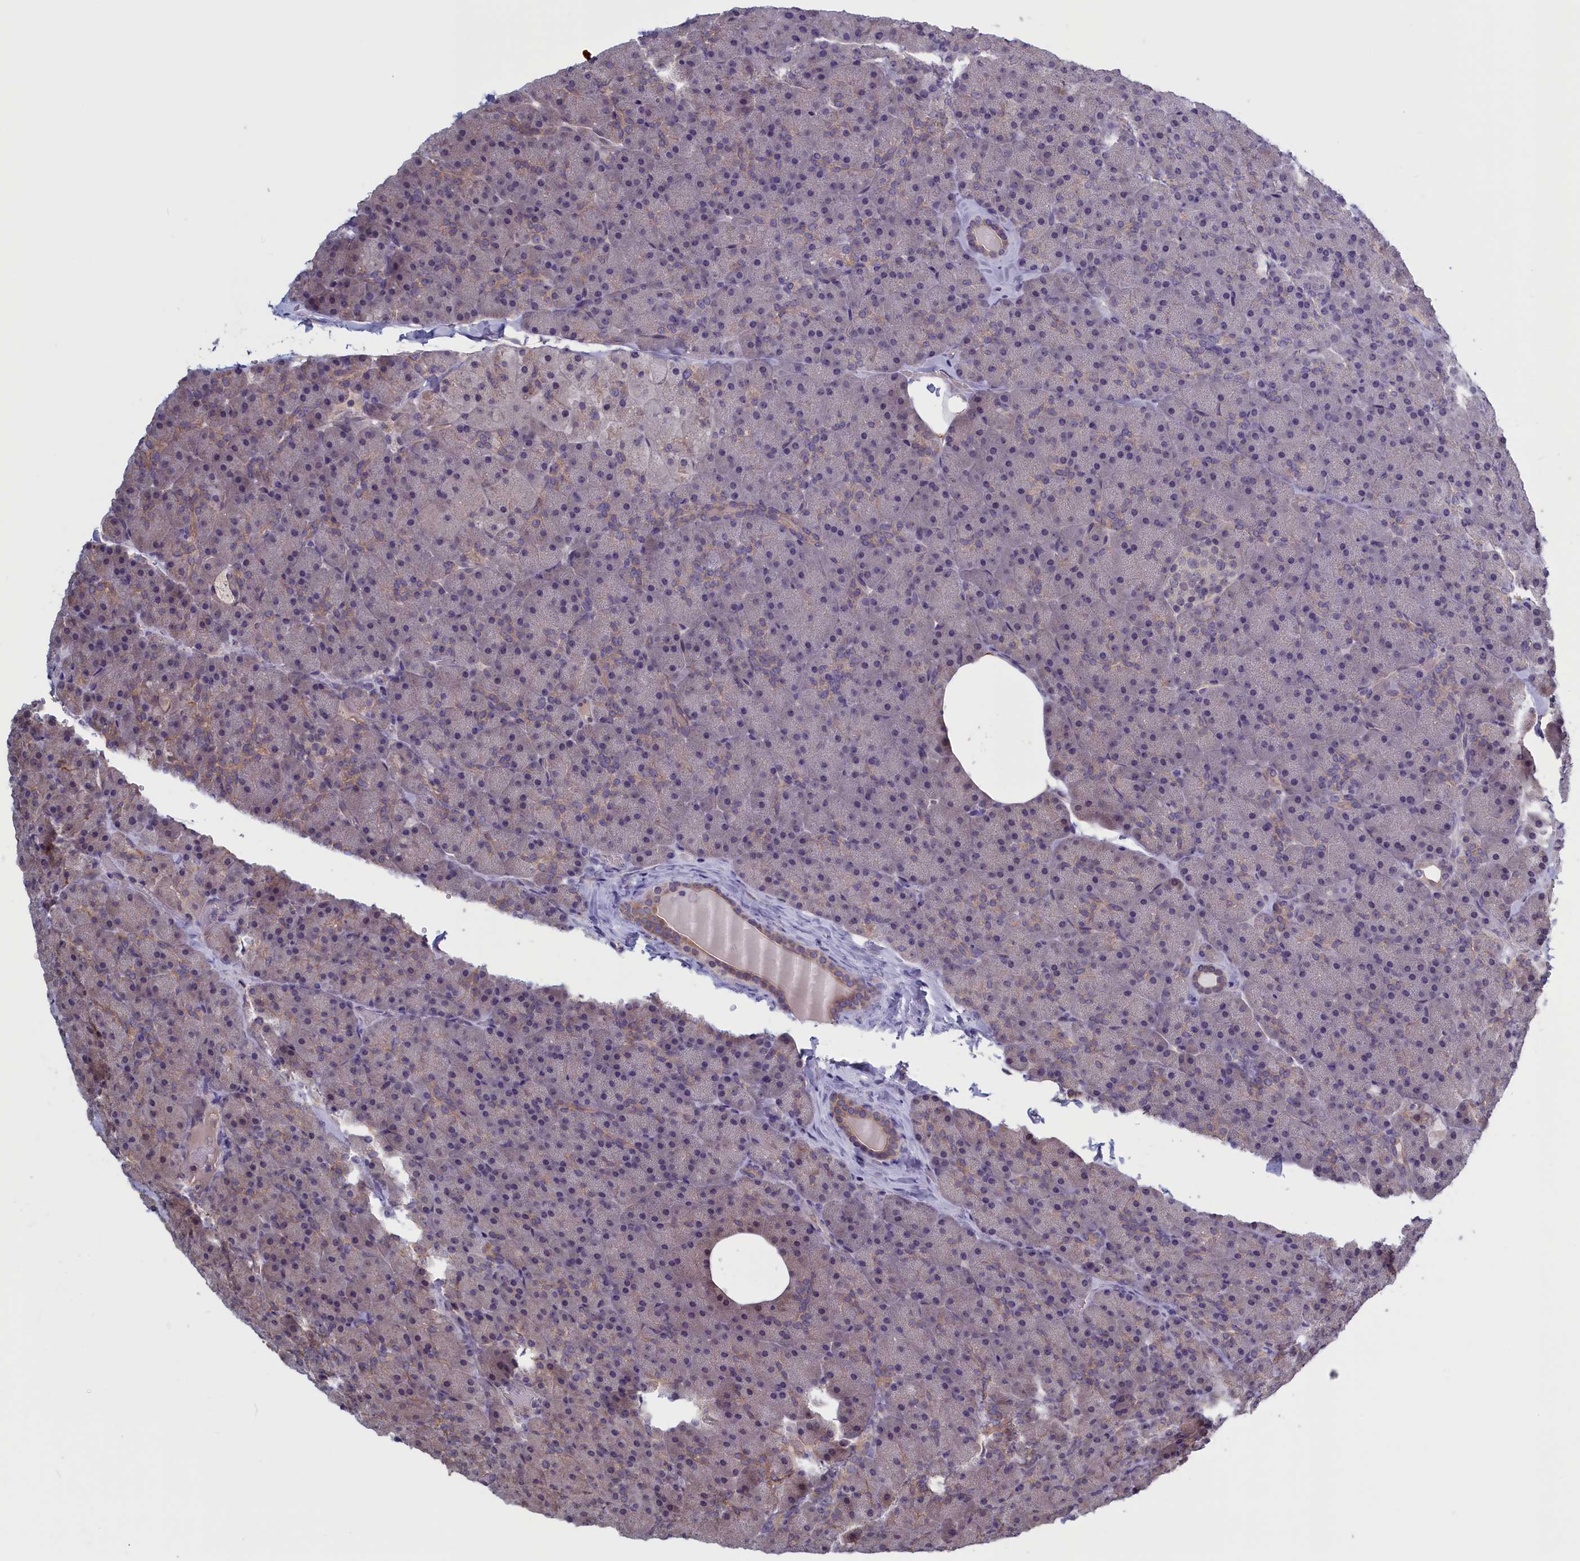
{"staining": {"intensity": "weak", "quantity": "<25%", "location": "cytoplasmic/membranous,nuclear"}, "tissue": "pancreas", "cell_type": "Exocrine glandular cells", "image_type": "normal", "snomed": [{"axis": "morphology", "description": "Normal tissue, NOS"}, {"axis": "topography", "description": "Pancreas"}], "caption": "A high-resolution photomicrograph shows IHC staining of benign pancreas, which demonstrates no significant expression in exocrine glandular cells.", "gene": "PLP2", "patient": {"sex": "male", "age": 36}}